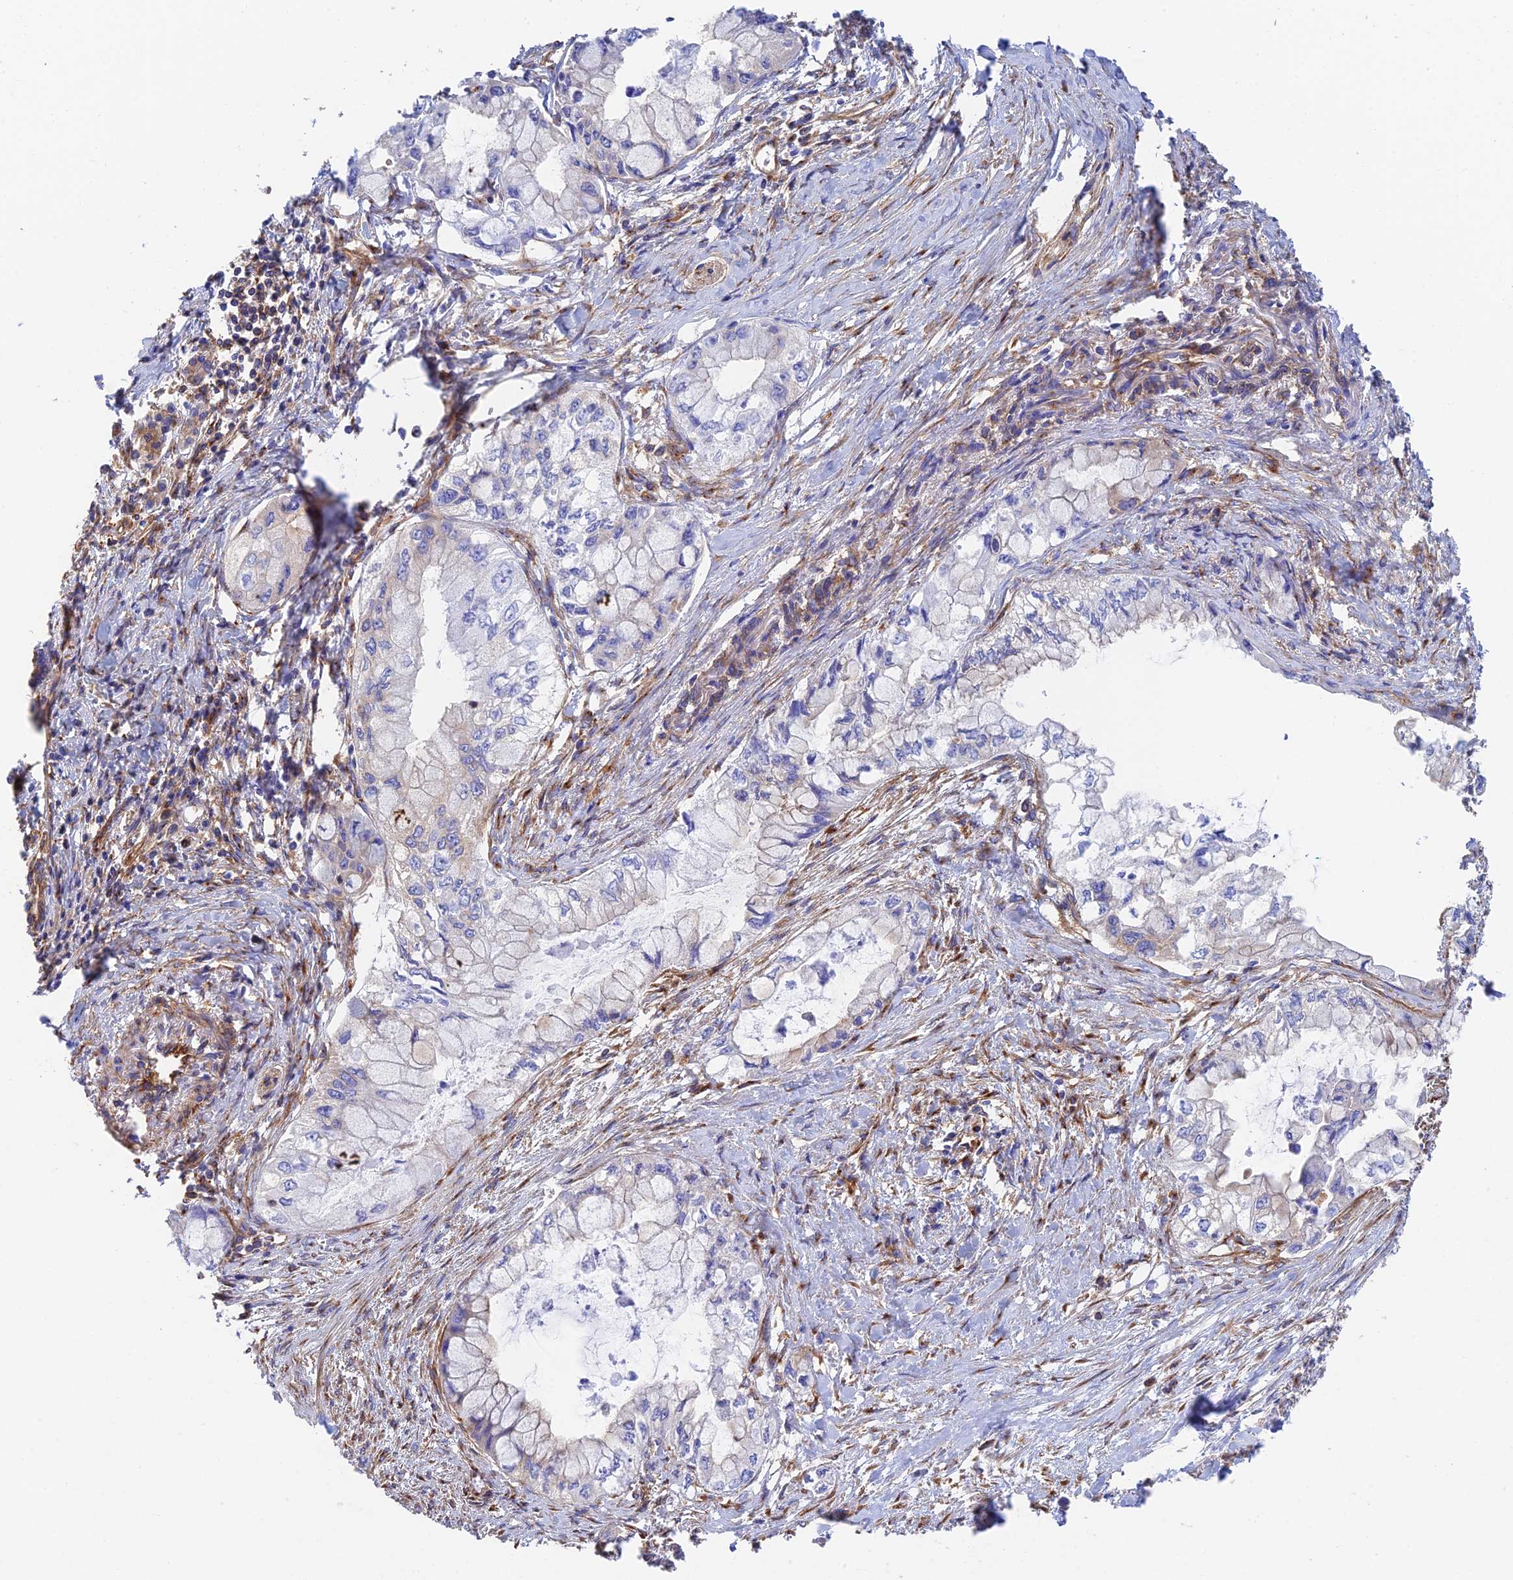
{"staining": {"intensity": "negative", "quantity": "none", "location": "none"}, "tissue": "pancreatic cancer", "cell_type": "Tumor cells", "image_type": "cancer", "snomed": [{"axis": "morphology", "description": "Adenocarcinoma, NOS"}, {"axis": "topography", "description": "Pancreas"}], "caption": "IHC image of pancreatic cancer (adenocarcinoma) stained for a protein (brown), which reveals no positivity in tumor cells.", "gene": "DCTN2", "patient": {"sex": "male", "age": 48}}